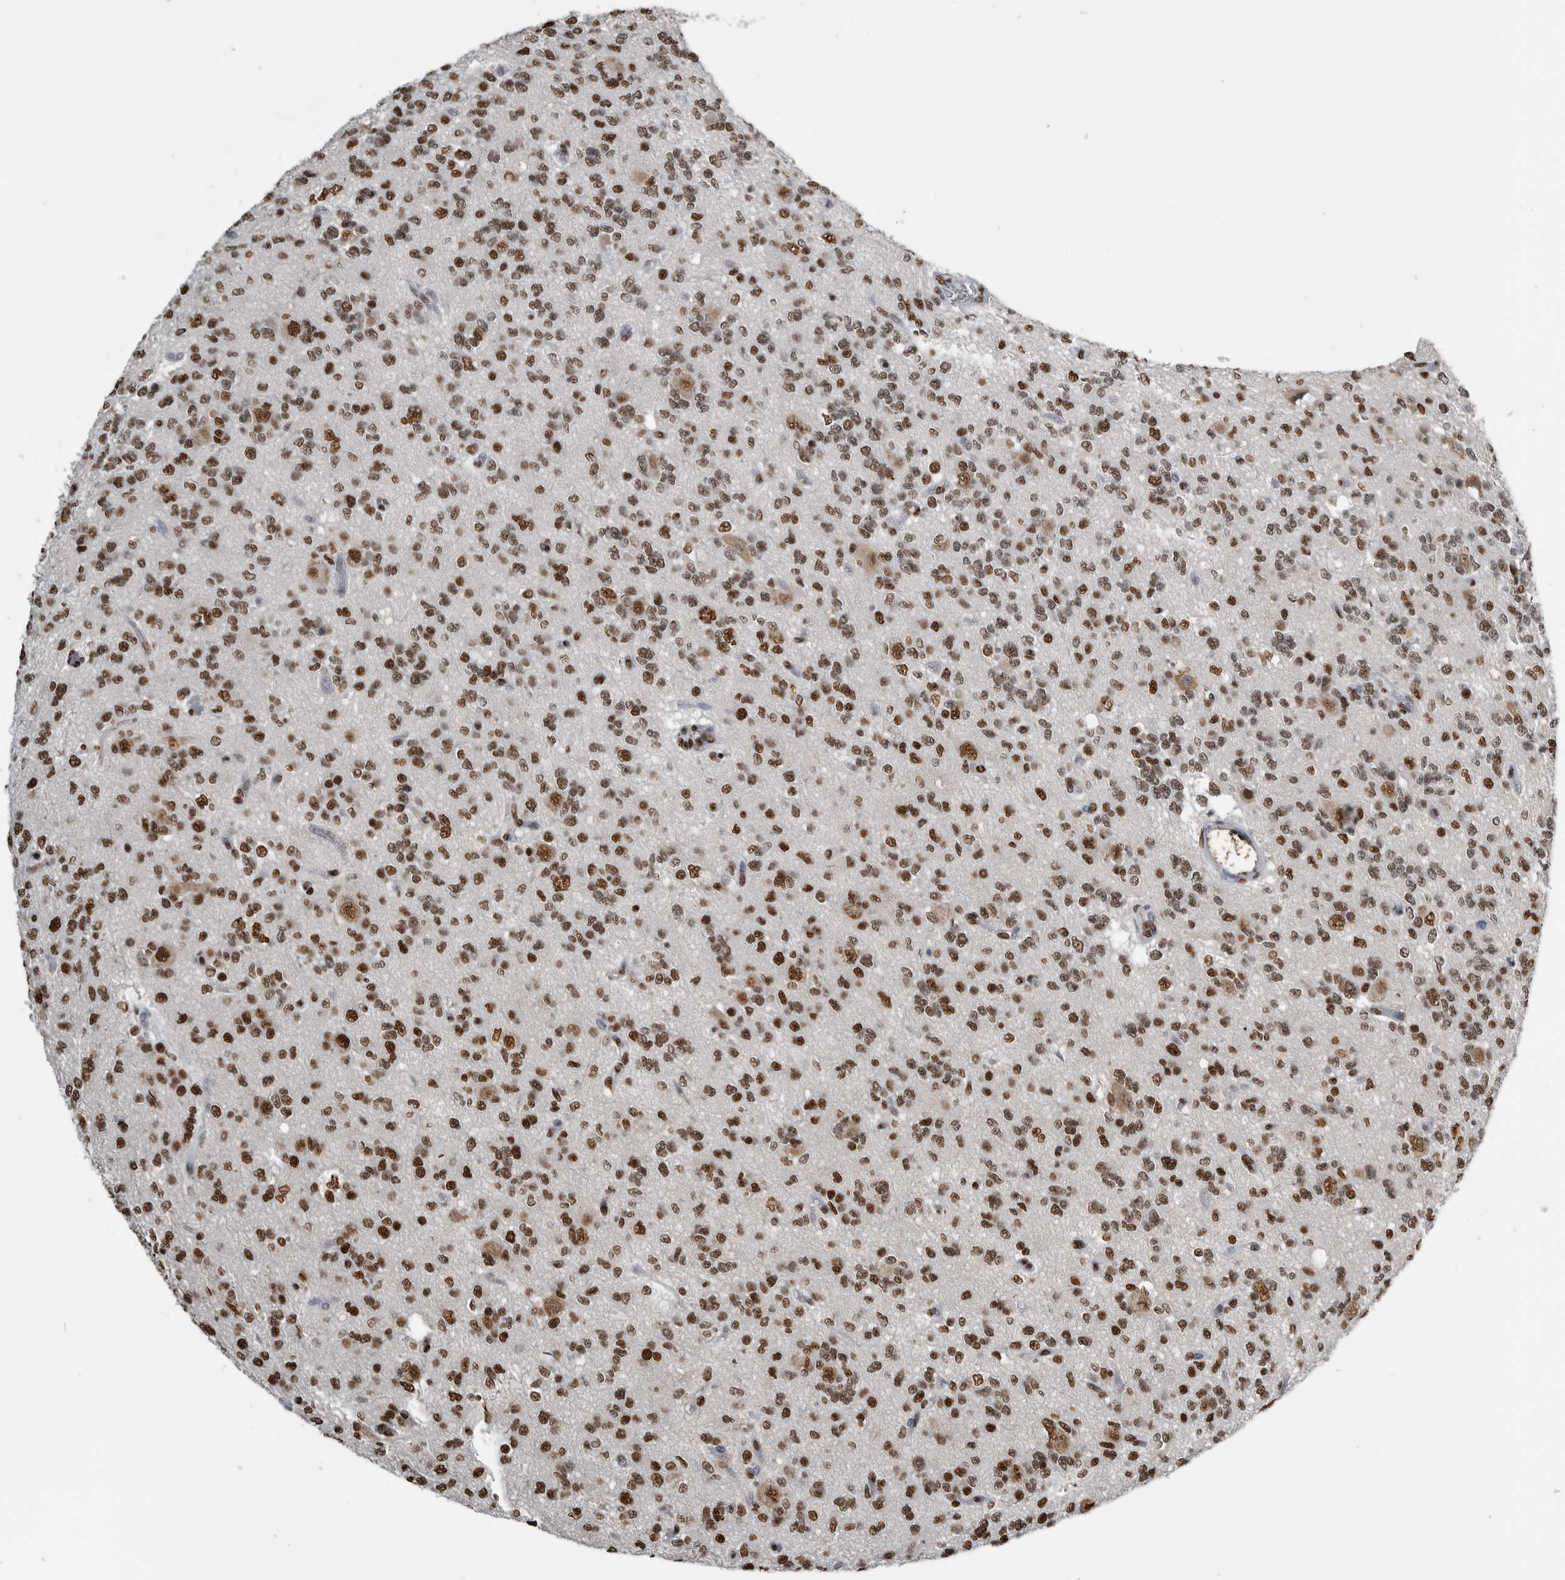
{"staining": {"intensity": "moderate", "quantity": ">75%", "location": "nuclear"}, "tissue": "glioma", "cell_type": "Tumor cells", "image_type": "cancer", "snomed": [{"axis": "morphology", "description": "Glioma, malignant, Low grade"}, {"axis": "topography", "description": "Brain"}], "caption": "A histopathology image of human glioma stained for a protein demonstrates moderate nuclear brown staining in tumor cells.", "gene": "TGS1", "patient": {"sex": "male", "age": 38}}